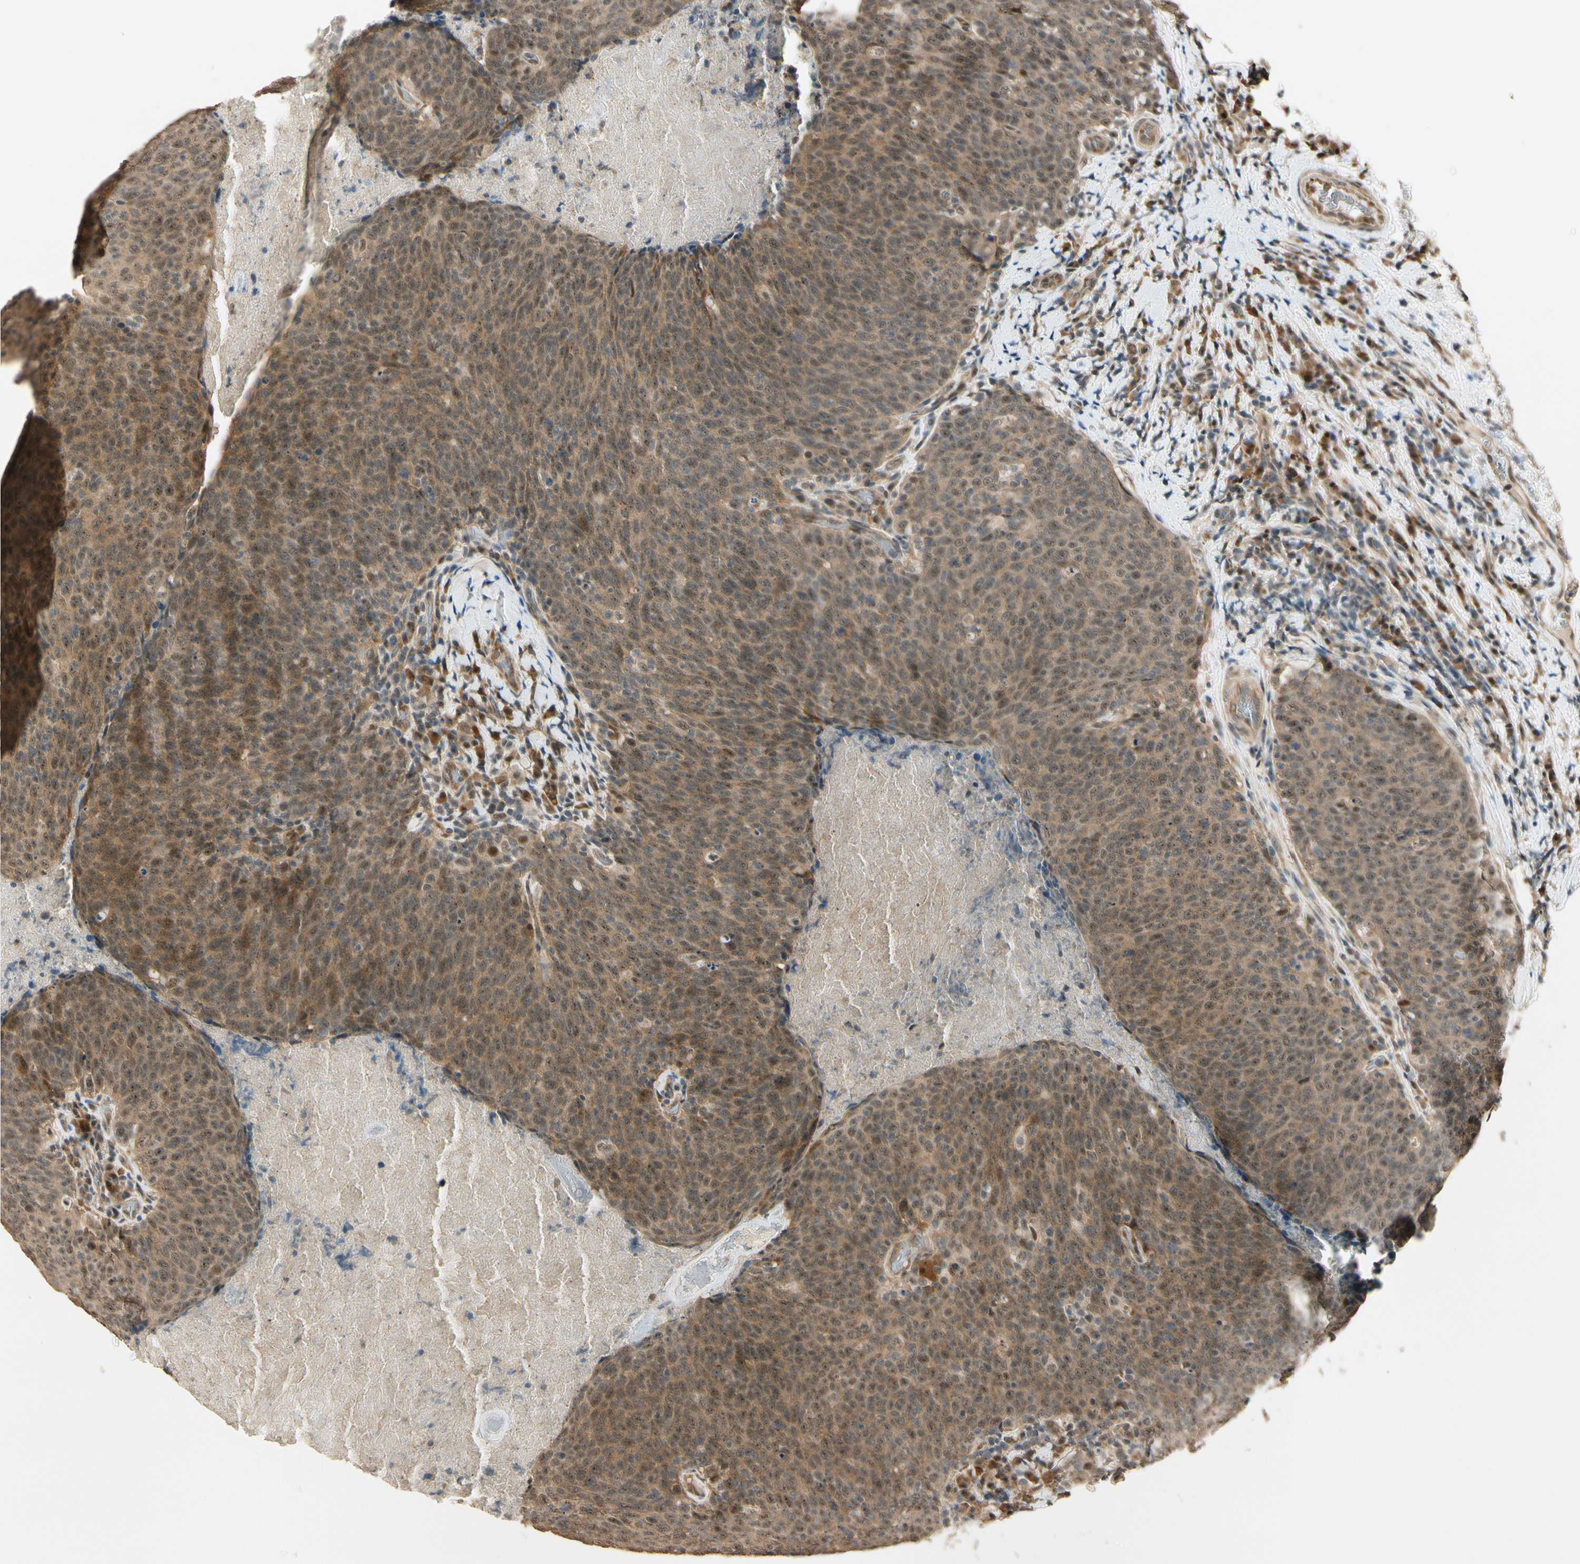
{"staining": {"intensity": "moderate", "quantity": ">75%", "location": "cytoplasmic/membranous,nuclear"}, "tissue": "head and neck cancer", "cell_type": "Tumor cells", "image_type": "cancer", "snomed": [{"axis": "morphology", "description": "Squamous cell carcinoma, NOS"}, {"axis": "morphology", "description": "Squamous cell carcinoma, metastatic, NOS"}, {"axis": "topography", "description": "Lymph node"}, {"axis": "topography", "description": "Head-Neck"}], "caption": "Immunohistochemistry of human head and neck metastatic squamous cell carcinoma reveals medium levels of moderate cytoplasmic/membranous and nuclear expression in approximately >75% of tumor cells.", "gene": "MCPH1", "patient": {"sex": "male", "age": 62}}